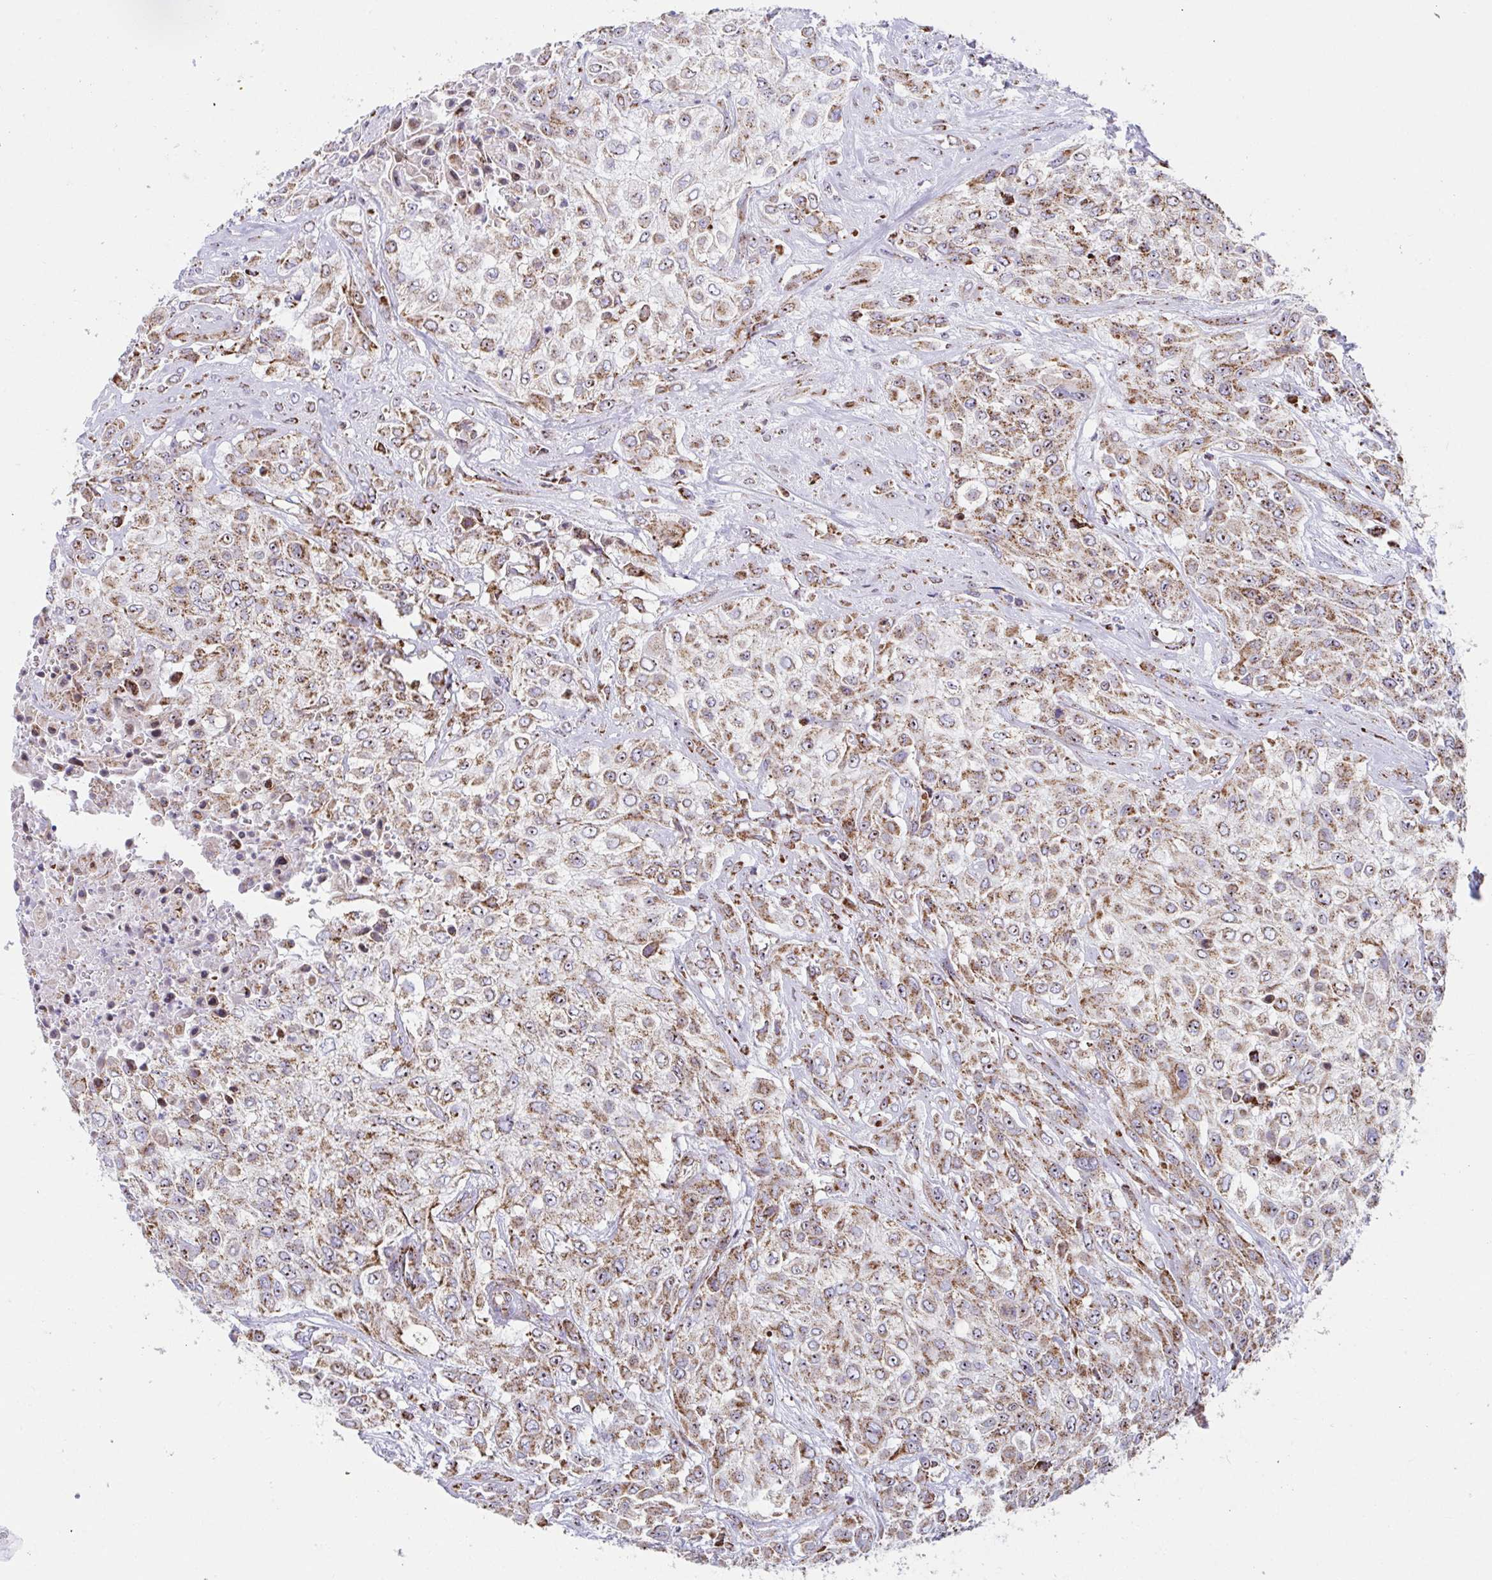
{"staining": {"intensity": "moderate", "quantity": ">75%", "location": "cytoplasmic/membranous"}, "tissue": "urothelial cancer", "cell_type": "Tumor cells", "image_type": "cancer", "snomed": [{"axis": "morphology", "description": "Urothelial carcinoma, High grade"}, {"axis": "topography", "description": "Urinary bladder"}], "caption": "DAB (3,3'-diaminobenzidine) immunohistochemical staining of human urothelial cancer exhibits moderate cytoplasmic/membranous protein expression in about >75% of tumor cells.", "gene": "ATP5MJ", "patient": {"sex": "male", "age": 57}}